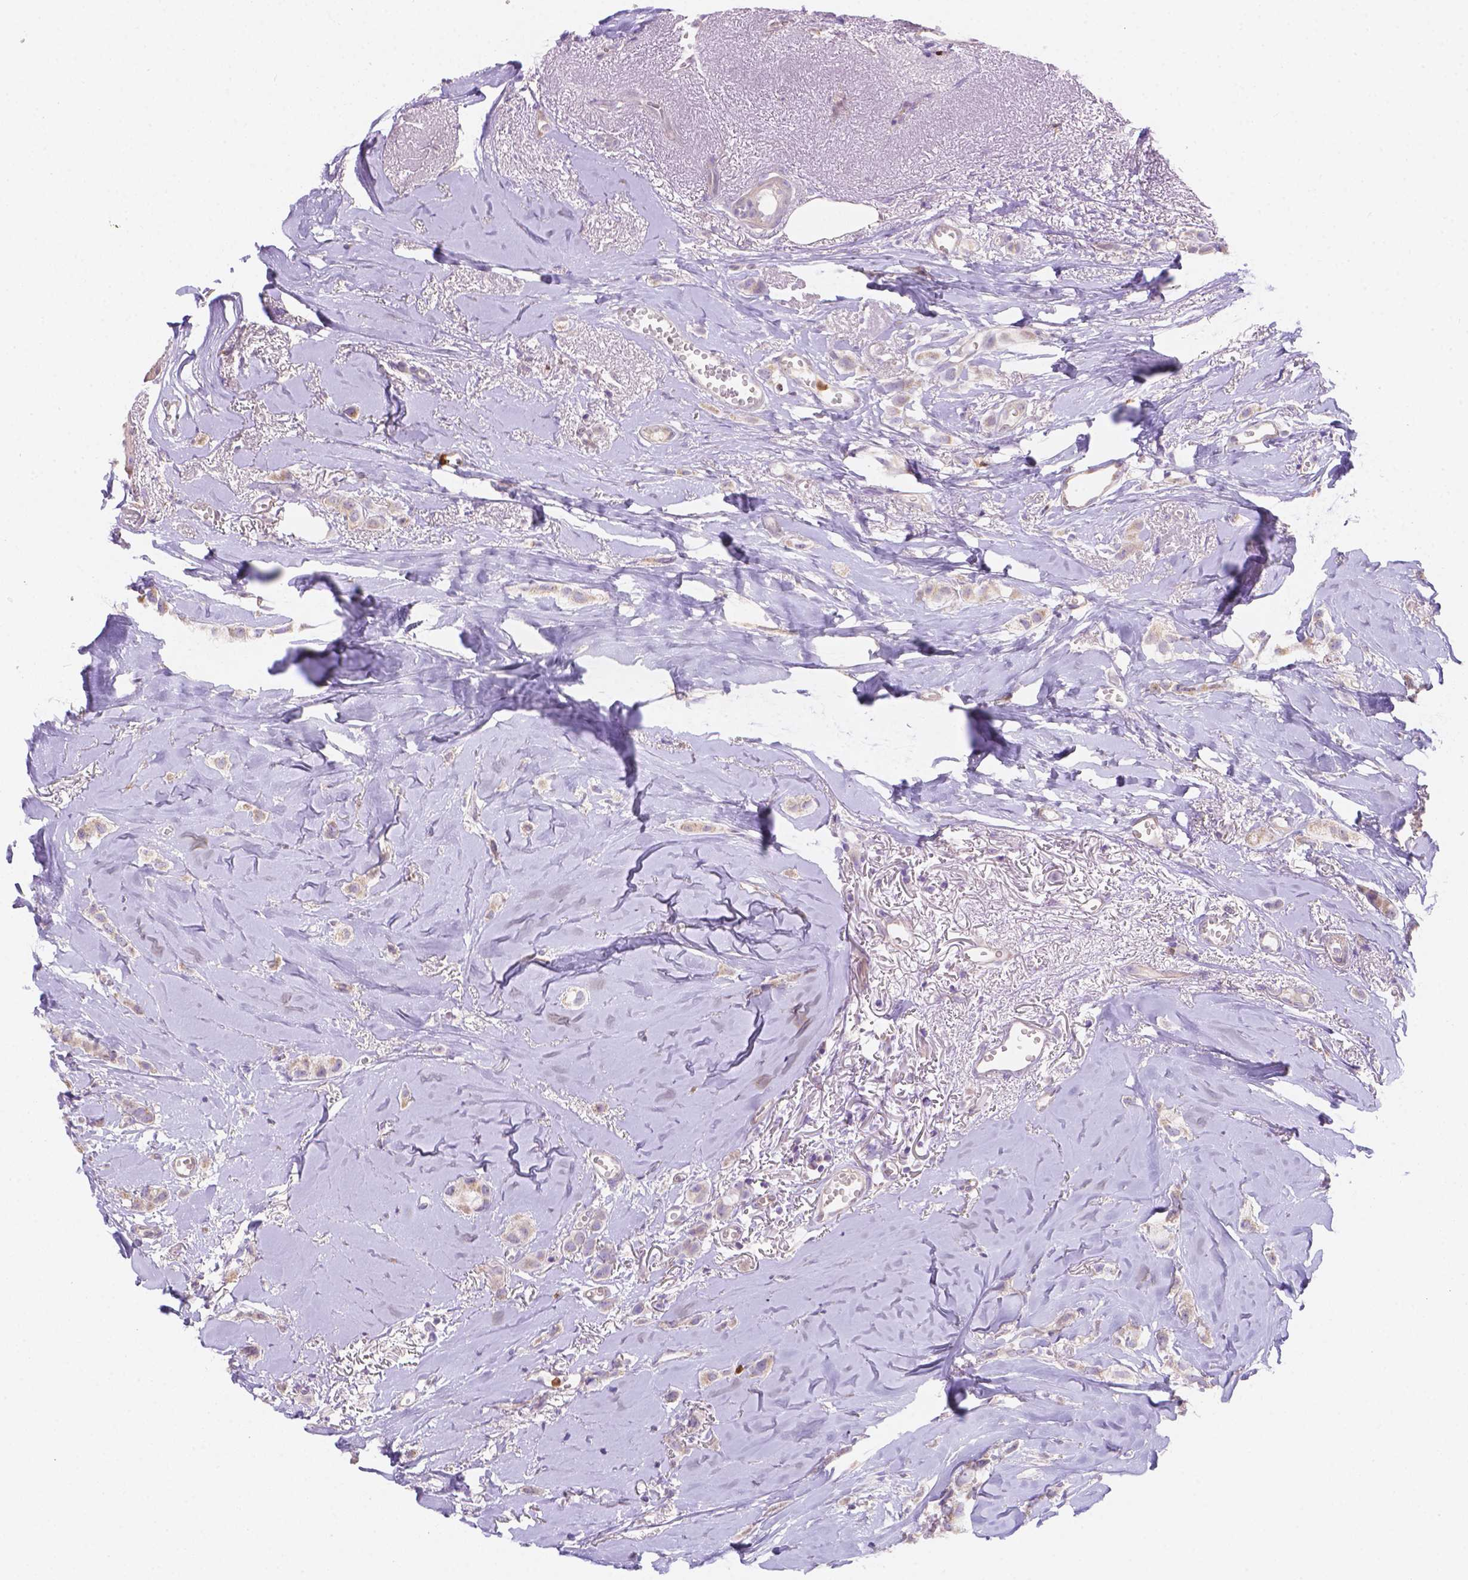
{"staining": {"intensity": "negative", "quantity": "none", "location": "none"}, "tissue": "breast cancer", "cell_type": "Tumor cells", "image_type": "cancer", "snomed": [{"axis": "morphology", "description": "Duct carcinoma"}, {"axis": "topography", "description": "Breast"}], "caption": "This is an IHC image of intraductal carcinoma (breast). There is no staining in tumor cells.", "gene": "NXPE2", "patient": {"sex": "female", "age": 85}}